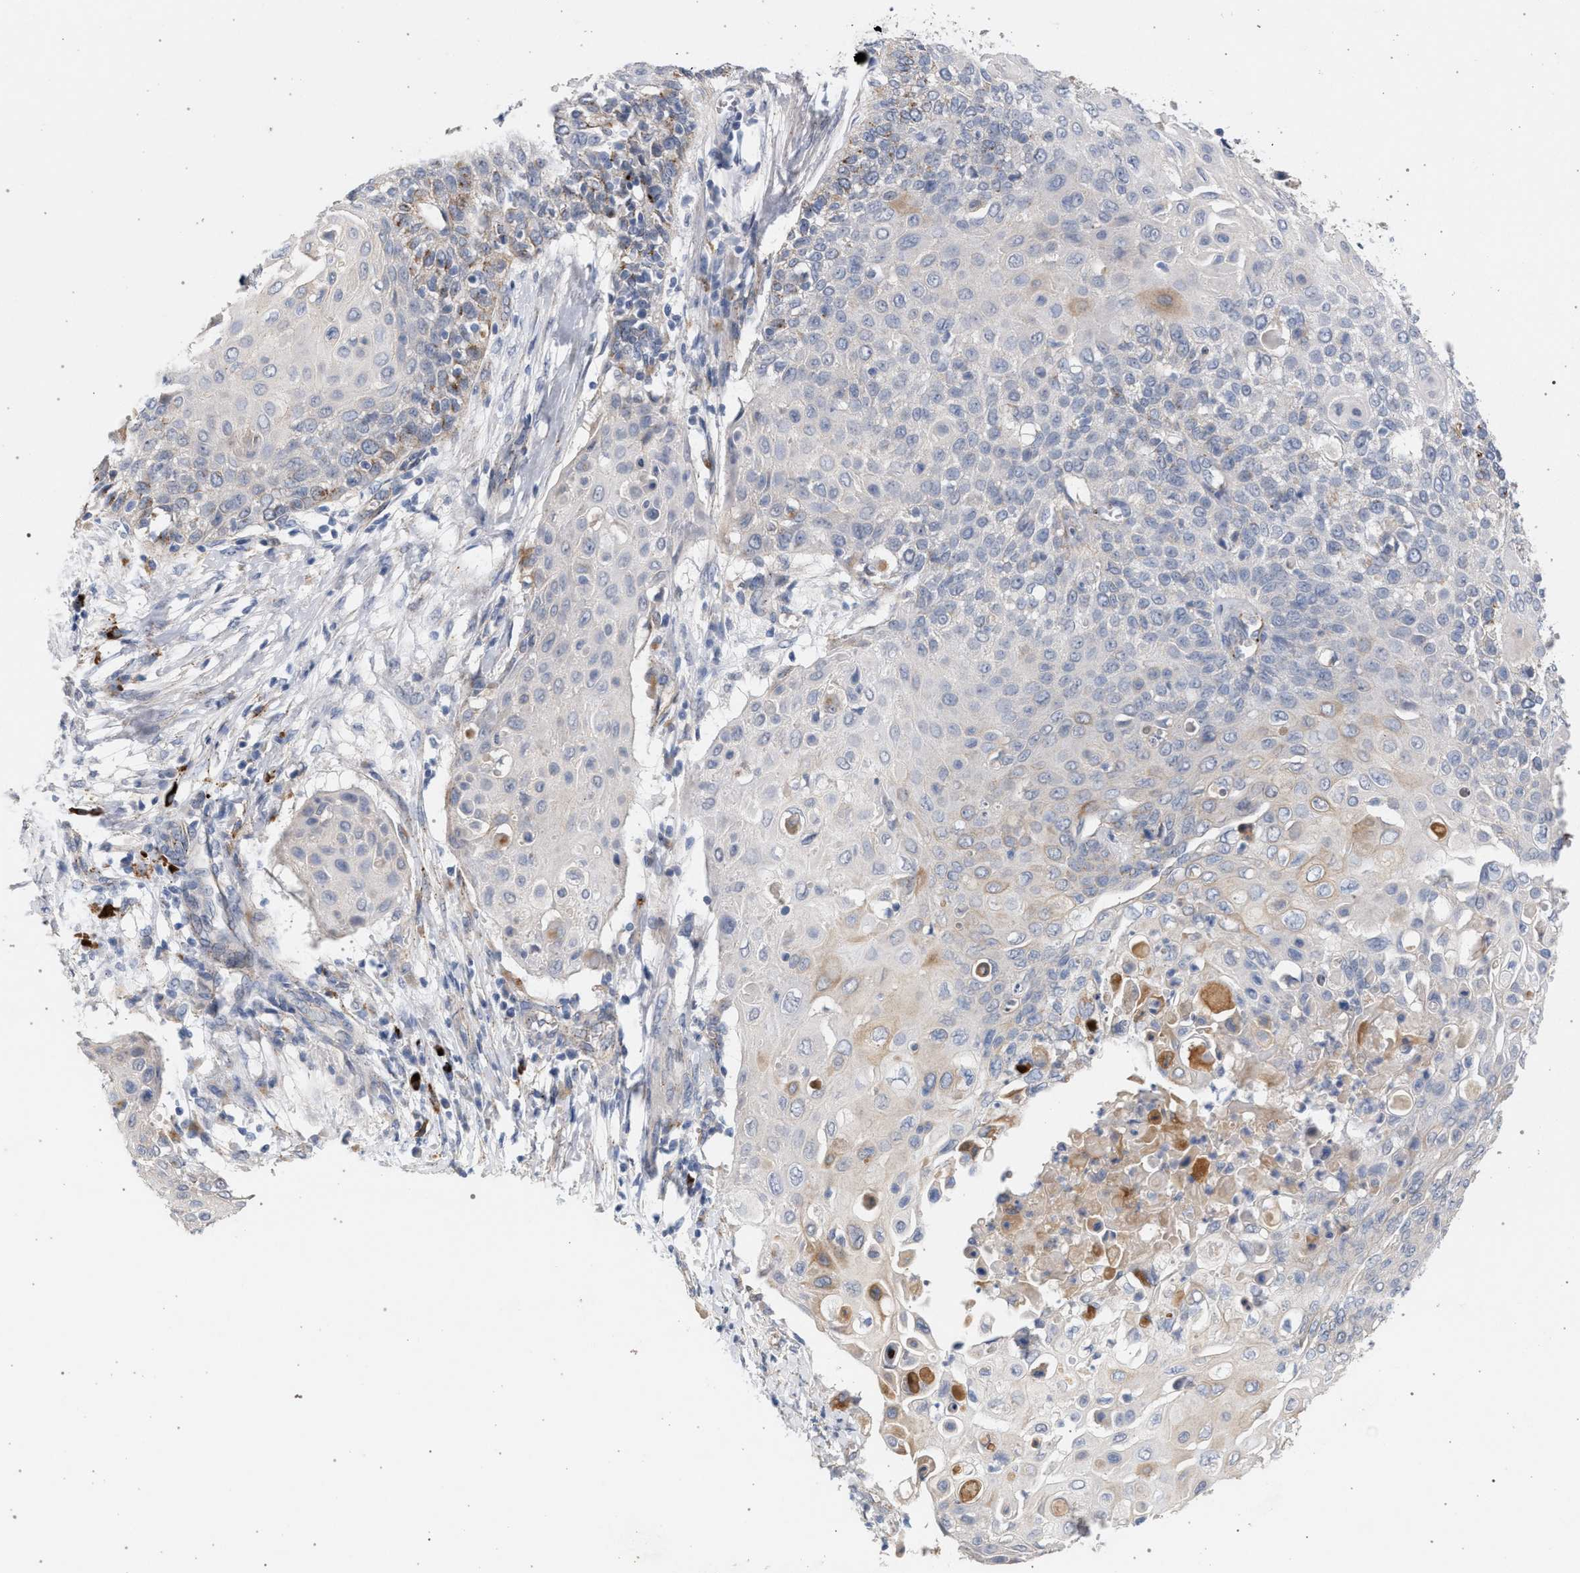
{"staining": {"intensity": "moderate", "quantity": "<25%", "location": "cytoplasmic/membranous"}, "tissue": "cervical cancer", "cell_type": "Tumor cells", "image_type": "cancer", "snomed": [{"axis": "morphology", "description": "Squamous cell carcinoma, NOS"}, {"axis": "topography", "description": "Cervix"}], "caption": "Immunohistochemical staining of squamous cell carcinoma (cervical) displays low levels of moderate cytoplasmic/membranous protein positivity in approximately <25% of tumor cells.", "gene": "MAMDC2", "patient": {"sex": "female", "age": 39}}